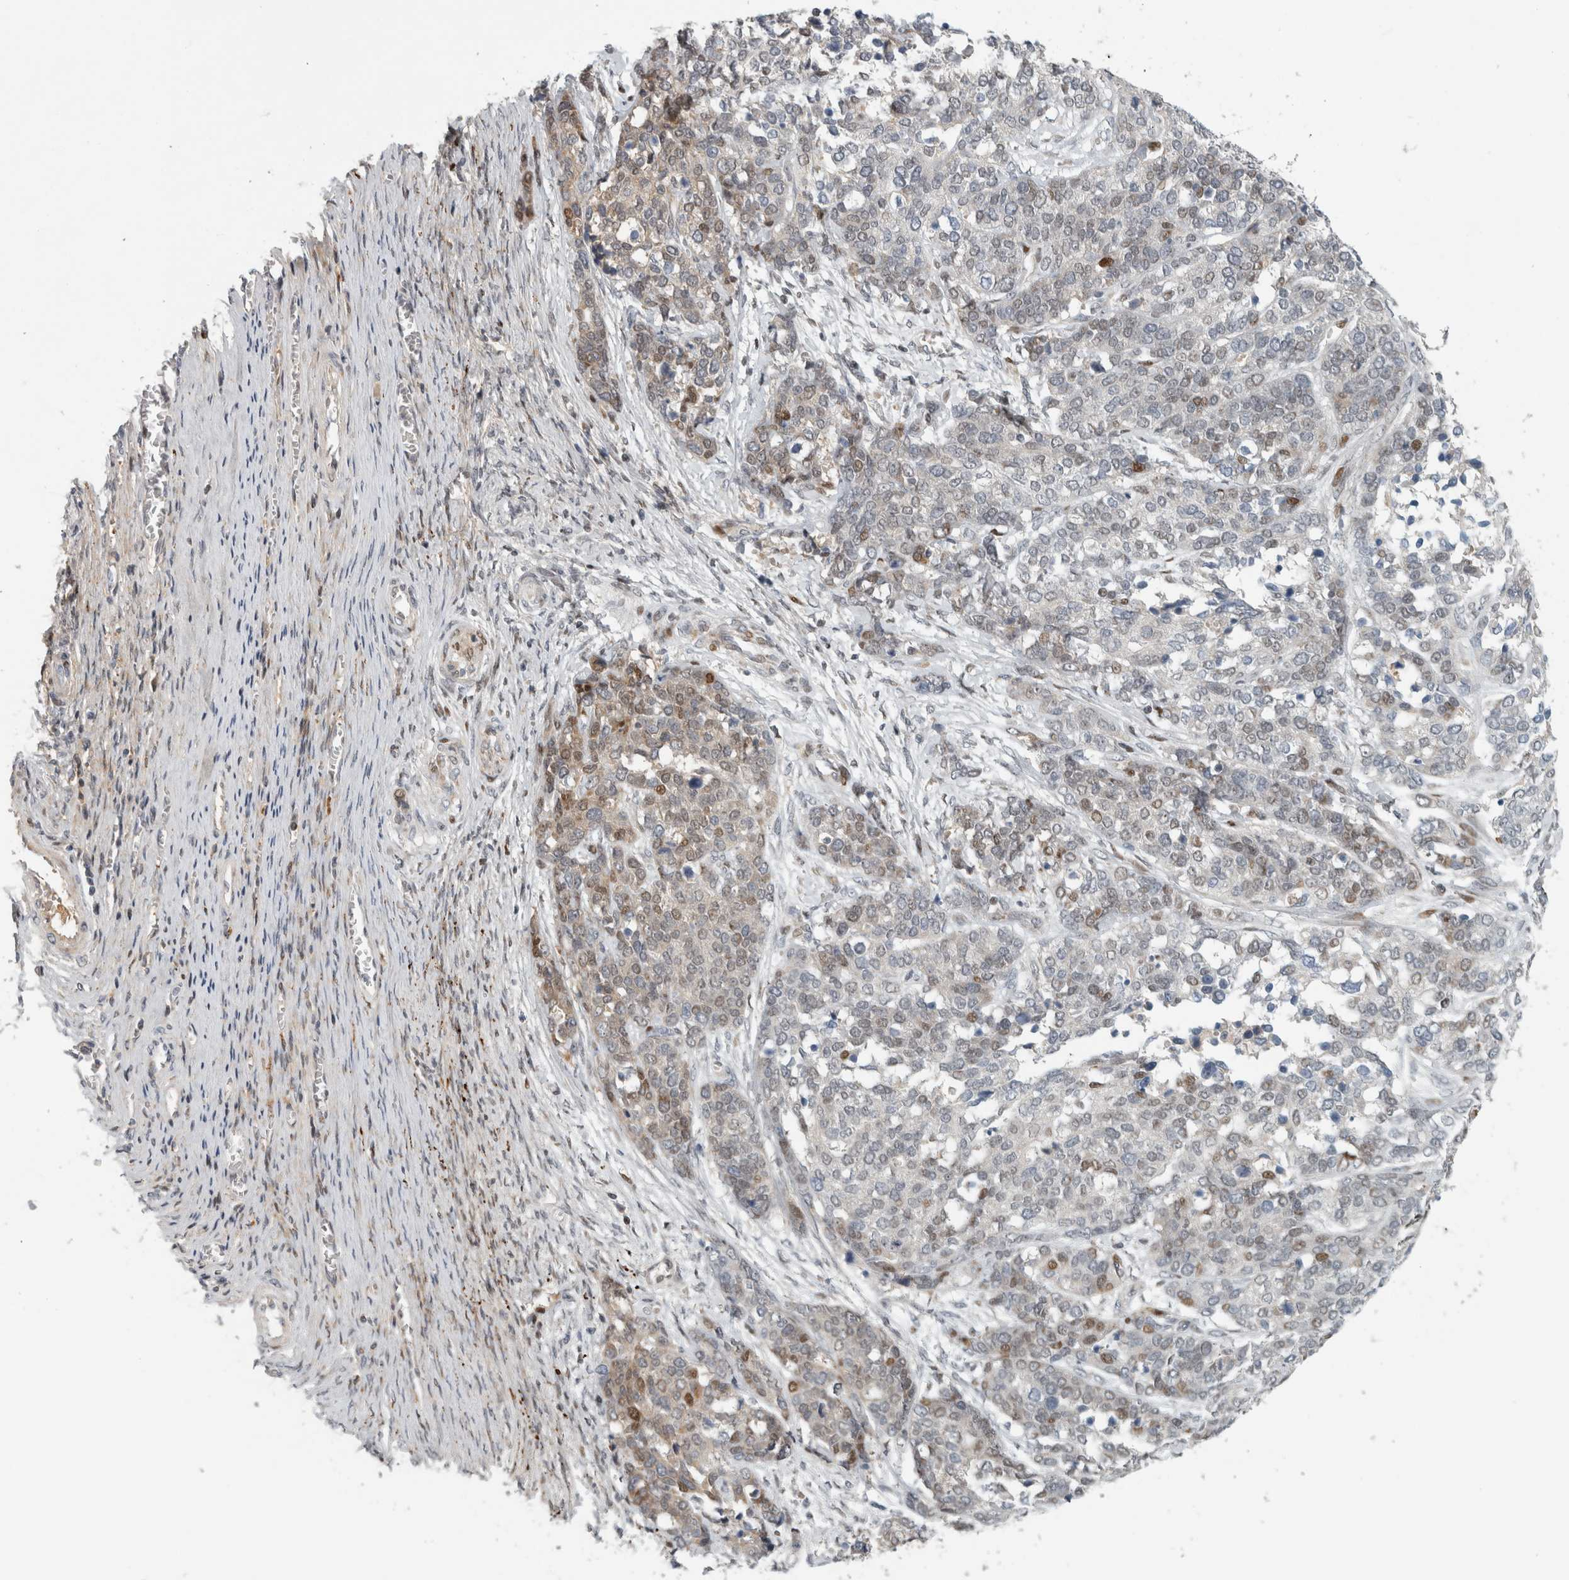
{"staining": {"intensity": "moderate", "quantity": "<25%", "location": "nuclear"}, "tissue": "ovarian cancer", "cell_type": "Tumor cells", "image_type": "cancer", "snomed": [{"axis": "morphology", "description": "Cystadenocarcinoma, serous, NOS"}, {"axis": "topography", "description": "Ovary"}], "caption": "Serous cystadenocarcinoma (ovarian) was stained to show a protein in brown. There is low levels of moderate nuclear staining in approximately <25% of tumor cells. (Stains: DAB (3,3'-diaminobenzidine) in brown, nuclei in blue, Microscopy: brightfield microscopy at high magnification).", "gene": "RBM48", "patient": {"sex": "female", "age": 44}}